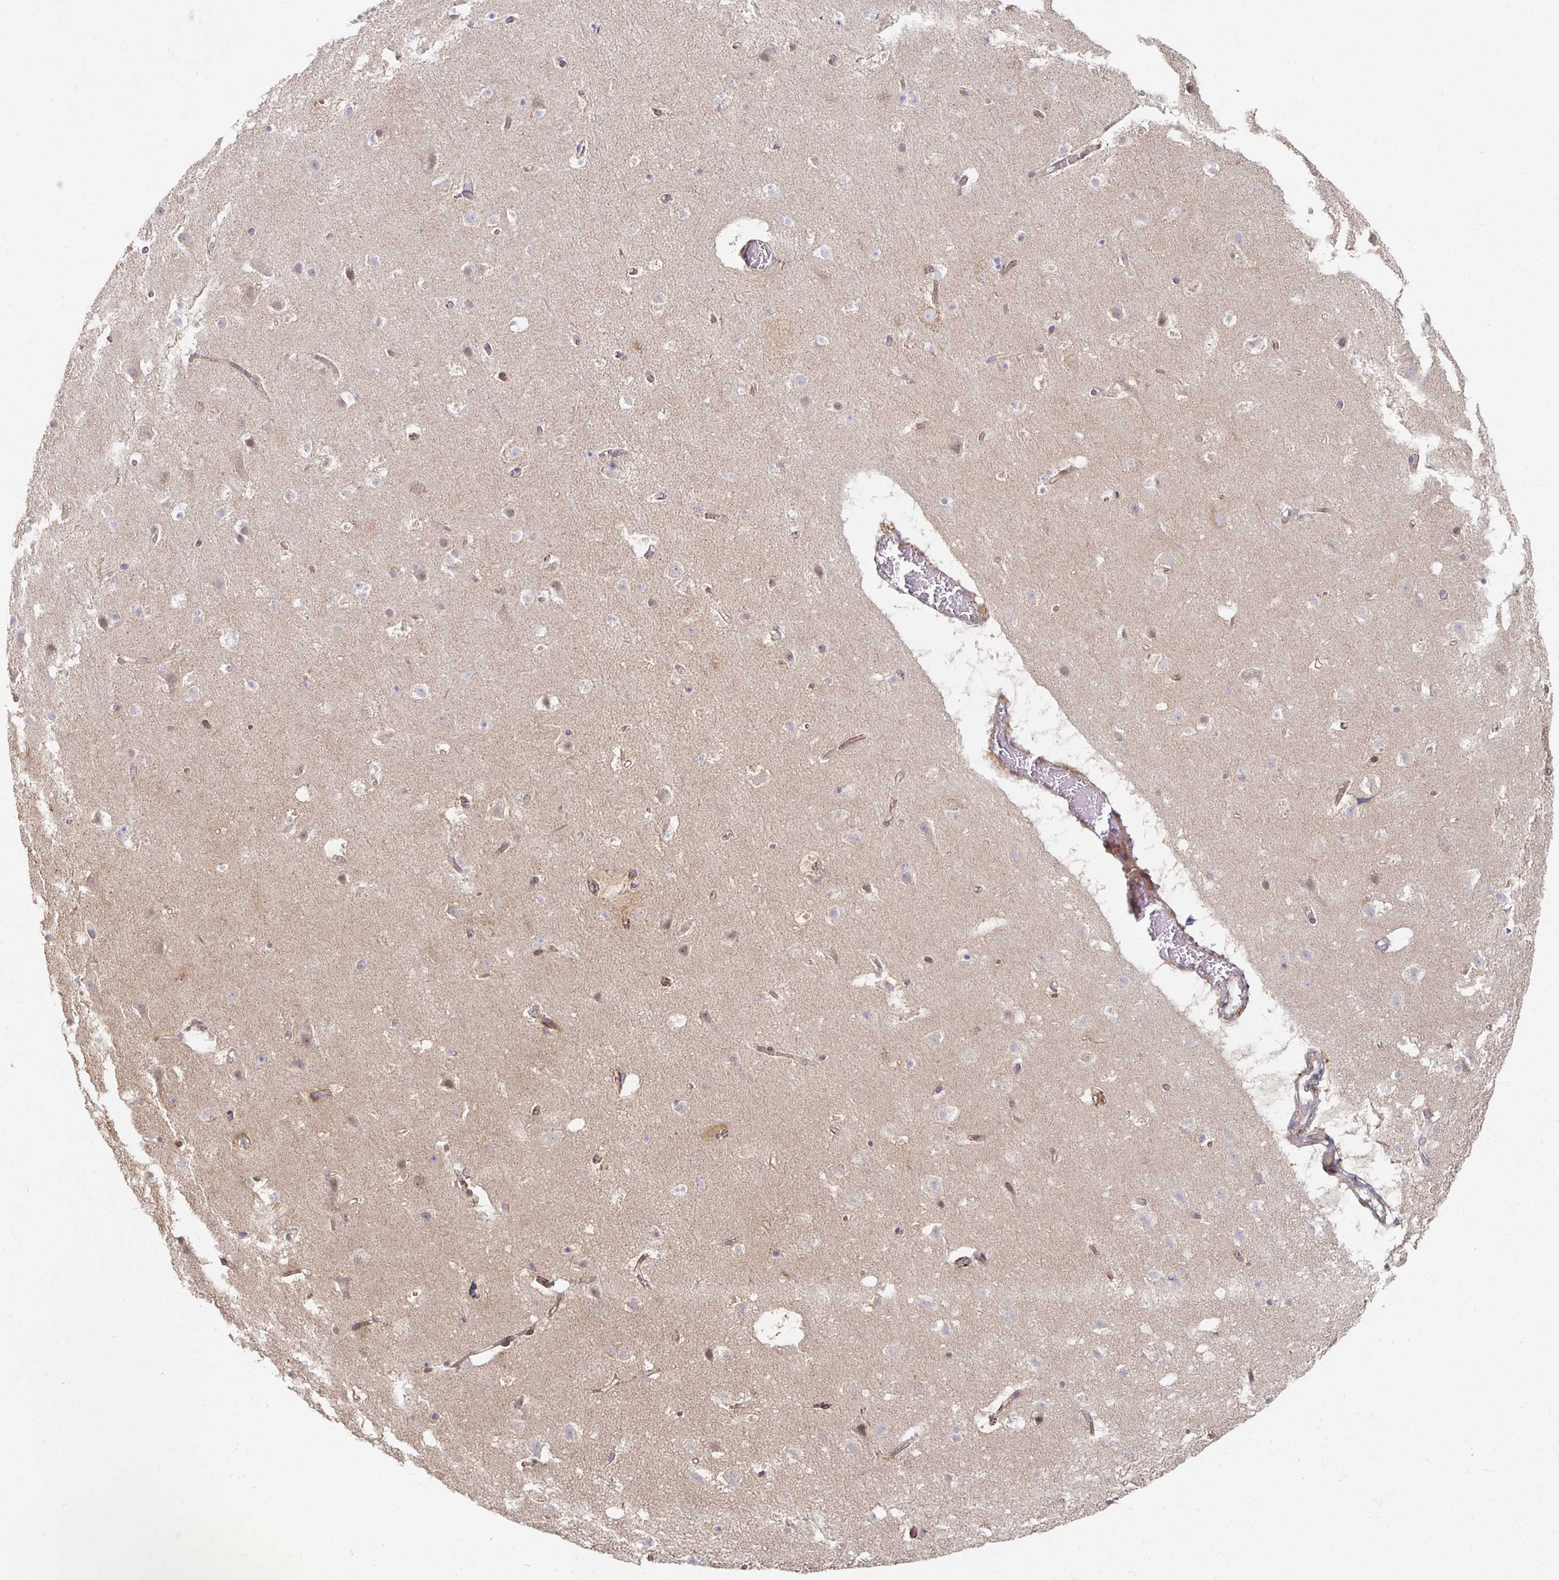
{"staining": {"intensity": "weak", "quantity": "25%-75%", "location": "cytoplasmic/membranous,nuclear"}, "tissue": "cerebral cortex", "cell_type": "Endothelial cells", "image_type": "normal", "snomed": [{"axis": "morphology", "description": "Normal tissue, NOS"}, {"axis": "topography", "description": "Cerebral cortex"}], "caption": "Brown immunohistochemical staining in benign human cerebral cortex displays weak cytoplasmic/membranous,nuclear positivity in about 25%-75% of endothelial cells. The staining was performed using DAB (3,3'-diaminobenzidine) to visualize the protein expression in brown, while the nuclei were stained in blue with hematoxylin (Magnification: 20x).", "gene": "HCFC1R1", "patient": {"sex": "female", "age": 42}}